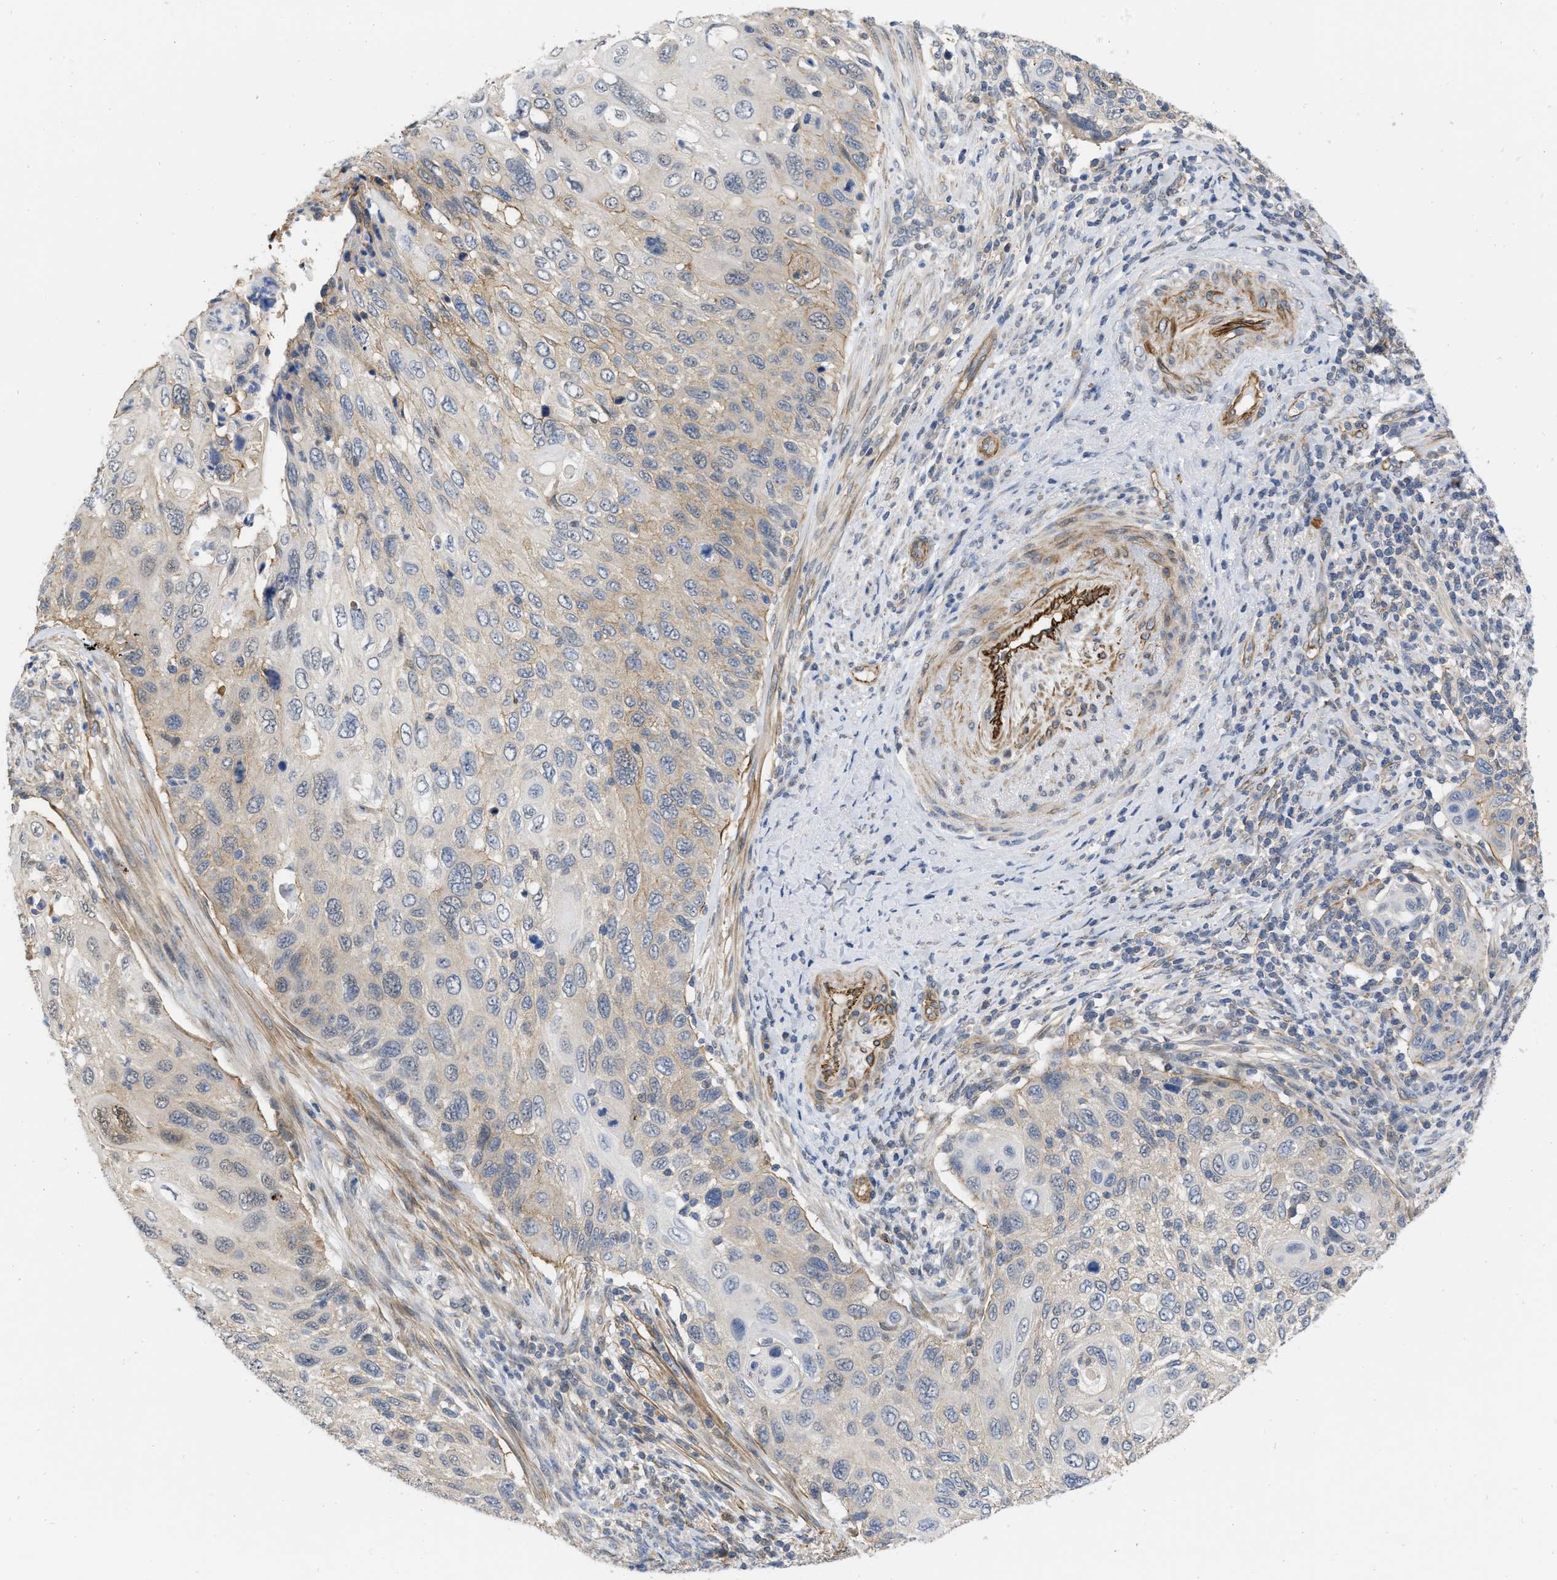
{"staining": {"intensity": "weak", "quantity": "25%-75%", "location": "cytoplasmic/membranous"}, "tissue": "cervical cancer", "cell_type": "Tumor cells", "image_type": "cancer", "snomed": [{"axis": "morphology", "description": "Squamous cell carcinoma, NOS"}, {"axis": "topography", "description": "Cervix"}], "caption": "DAB (3,3'-diaminobenzidine) immunohistochemical staining of human squamous cell carcinoma (cervical) displays weak cytoplasmic/membranous protein positivity in about 25%-75% of tumor cells.", "gene": "NAPEPLD", "patient": {"sex": "female", "age": 70}}